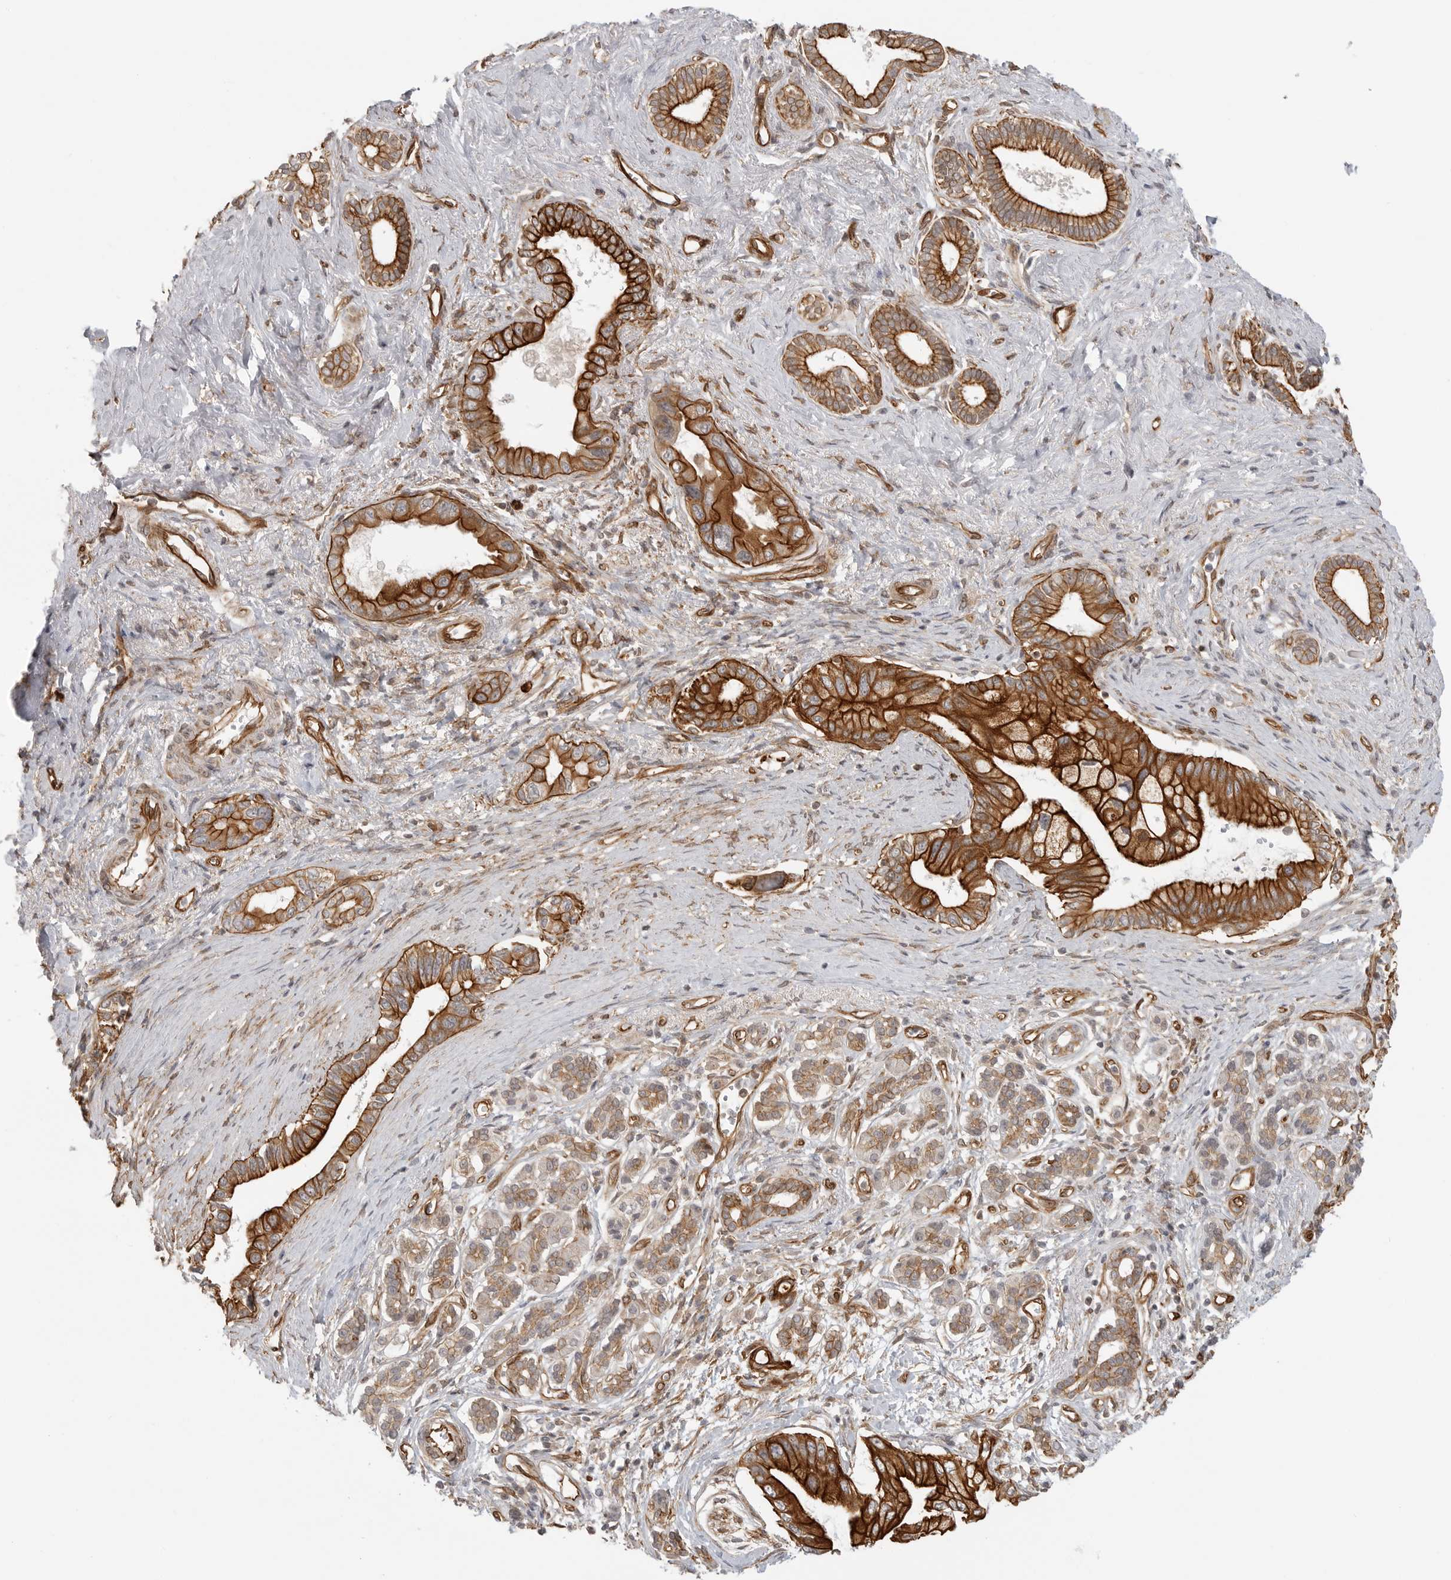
{"staining": {"intensity": "strong", "quantity": ">75%", "location": "cytoplasmic/membranous"}, "tissue": "pancreatic cancer", "cell_type": "Tumor cells", "image_type": "cancer", "snomed": [{"axis": "morphology", "description": "Adenocarcinoma, NOS"}, {"axis": "topography", "description": "Pancreas"}], "caption": "A micrograph of human pancreatic cancer stained for a protein reveals strong cytoplasmic/membranous brown staining in tumor cells.", "gene": "ATOH7", "patient": {"sex": "male", "age": 78}}